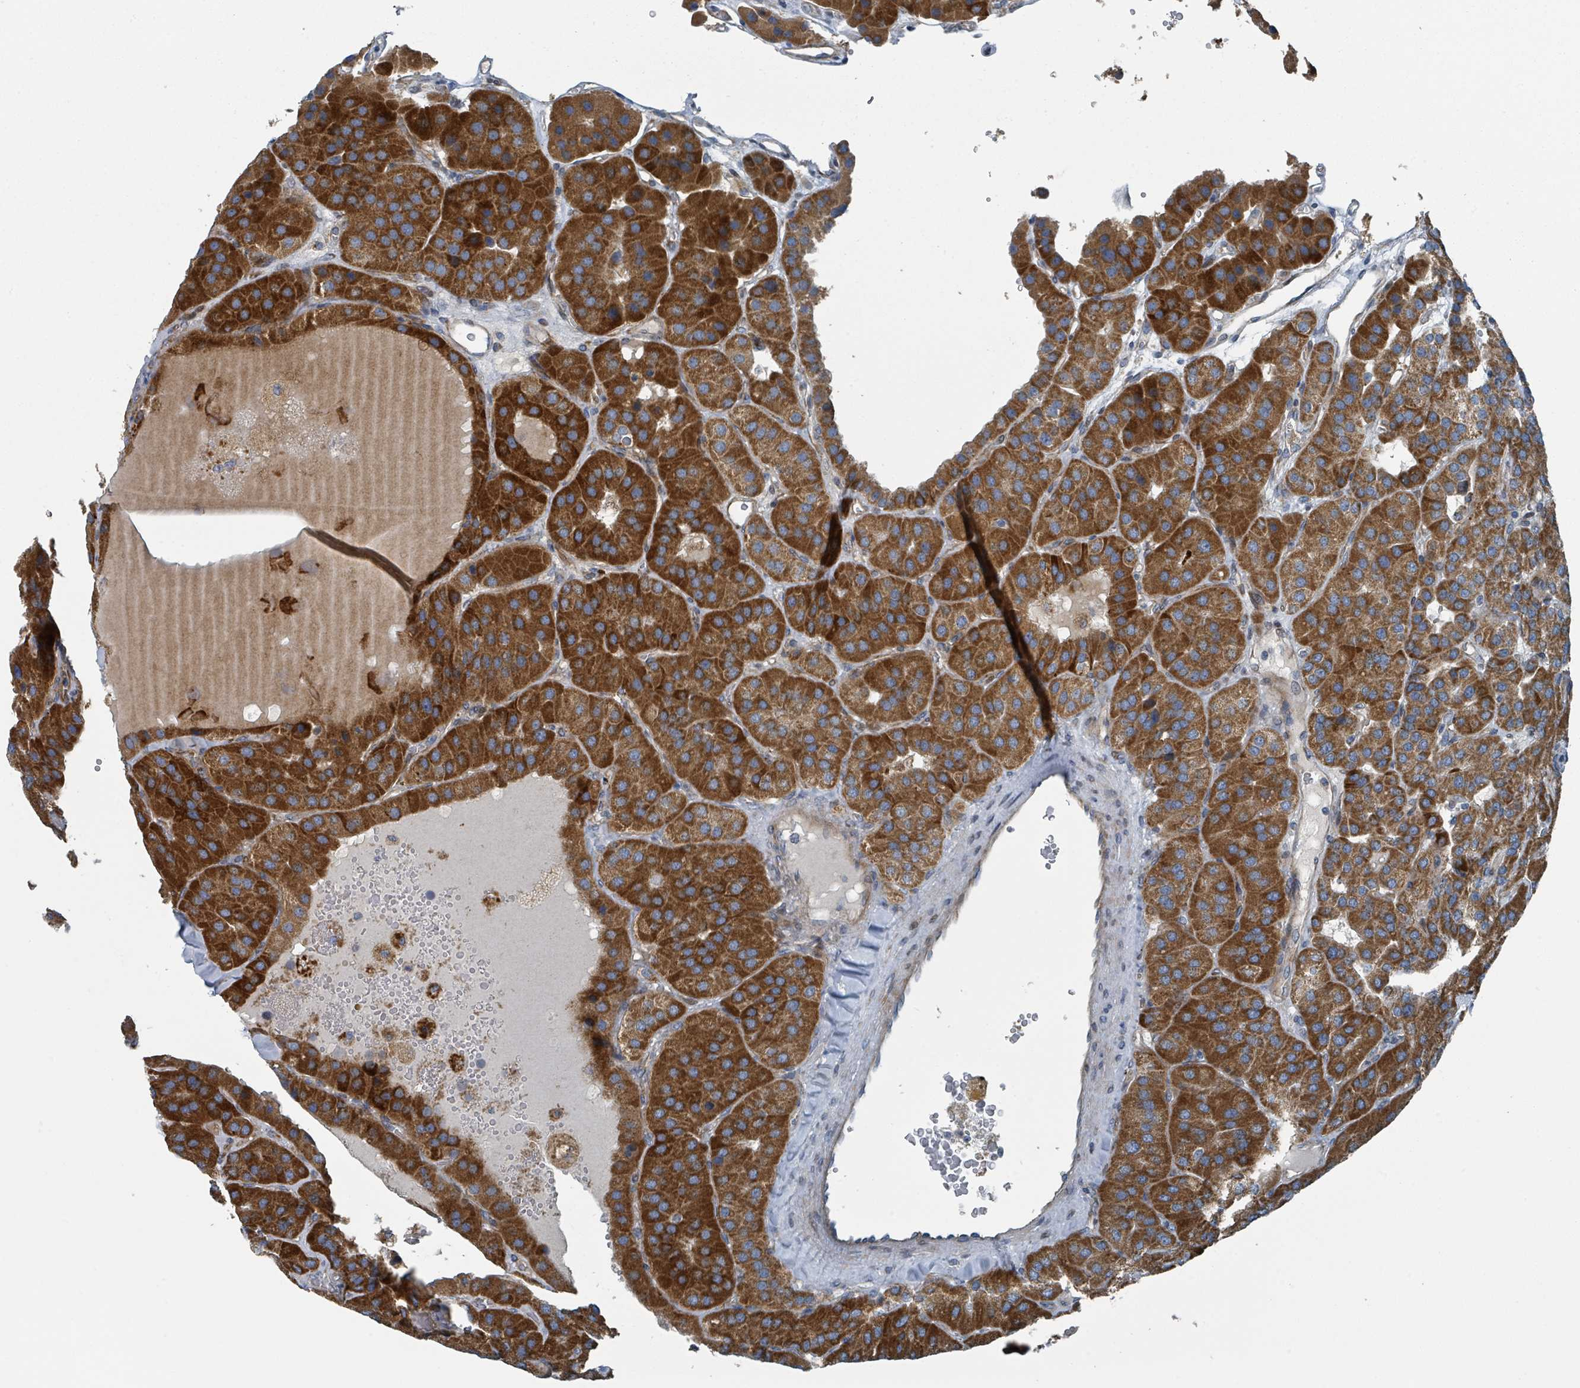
{"staining": {"intensity": "strong", "quantity": ">75%", "location": "cytoplasmic/membranous"}, "tissue": "parathyroid gland", "cell_type": "Glandular cells", "image_type": "normal", "snomed": [{"axis": "morphology", "description": "Normal tissue, NOS"}, {"axis": "morphology", "description": "Adenoma, NOS"}, {"axis": "topography", "description": "Parathyroid gland"}], "caption": "Immunohistochemical staining of normal human parathyroid gland exhibits high levels of strong cytoplasmic/membranous positivity in about >75% of glandular cells.", "gene": "DIPK2A", "patient": {"sex": "female", "age": 86}}